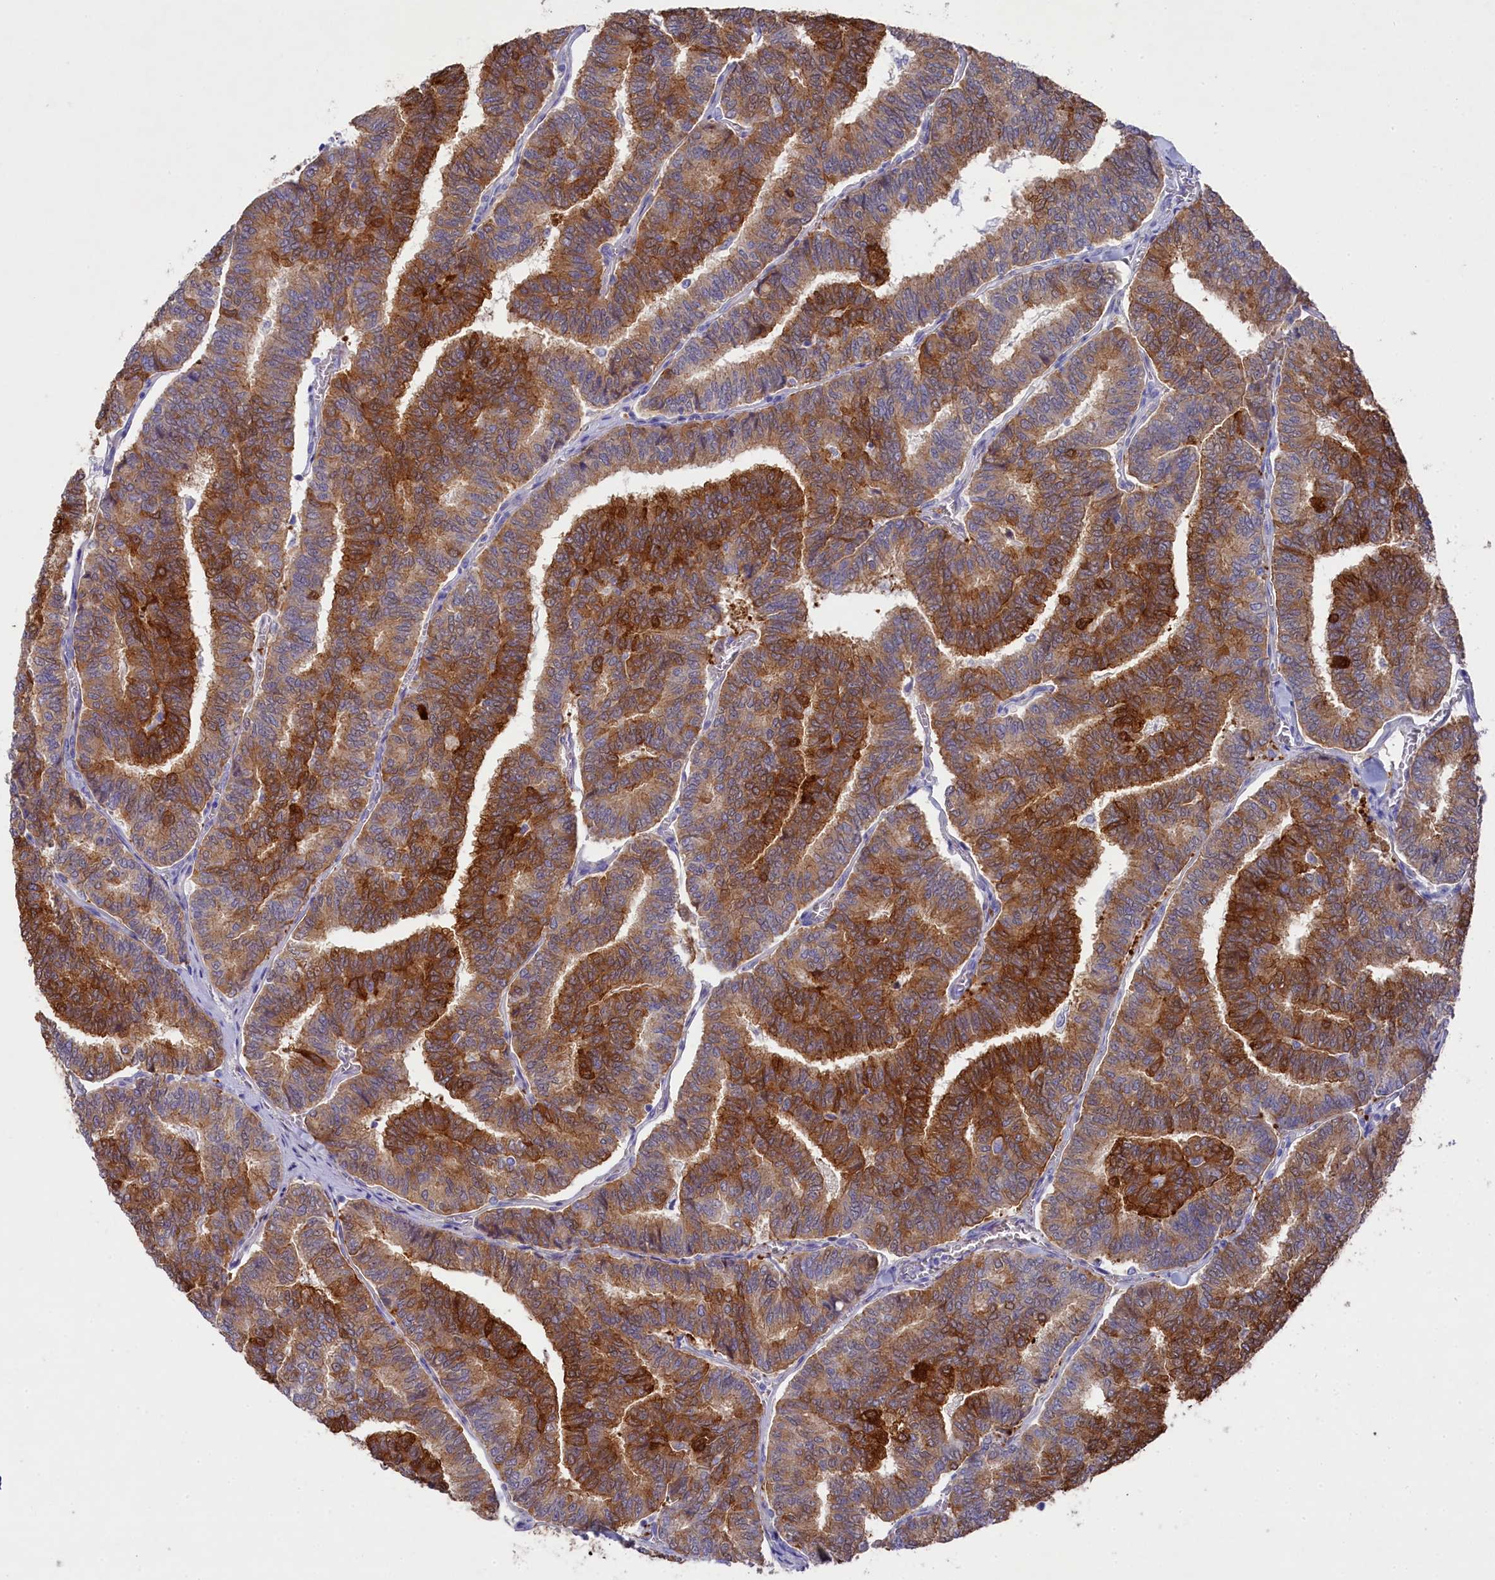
{"staining": {"intensity": "strong", "quantity": "25%-75%", "location": "cytoplasmic/membranous"}, "tissue": "thyroid cancer", "cell_type": "Tumor cells", "image_type": "cancer", "snomed": [{"axis": "morphology", "description": "Papillary adenocarcinoma, NOS"}, {"axis": "topography", "description": "Thyroid gland"}], "caption": "Immunohistochemistry (IHC) photomicrograph of papillary adenocarcinoma (thyroid) stained for a protein (brown), which displays high levels of strong cytoplasmic/membranous staining in about 25%-75% of tumor cells.", "gene": "LHFPL4", "patient": {"sex": "female", "age": 35}}